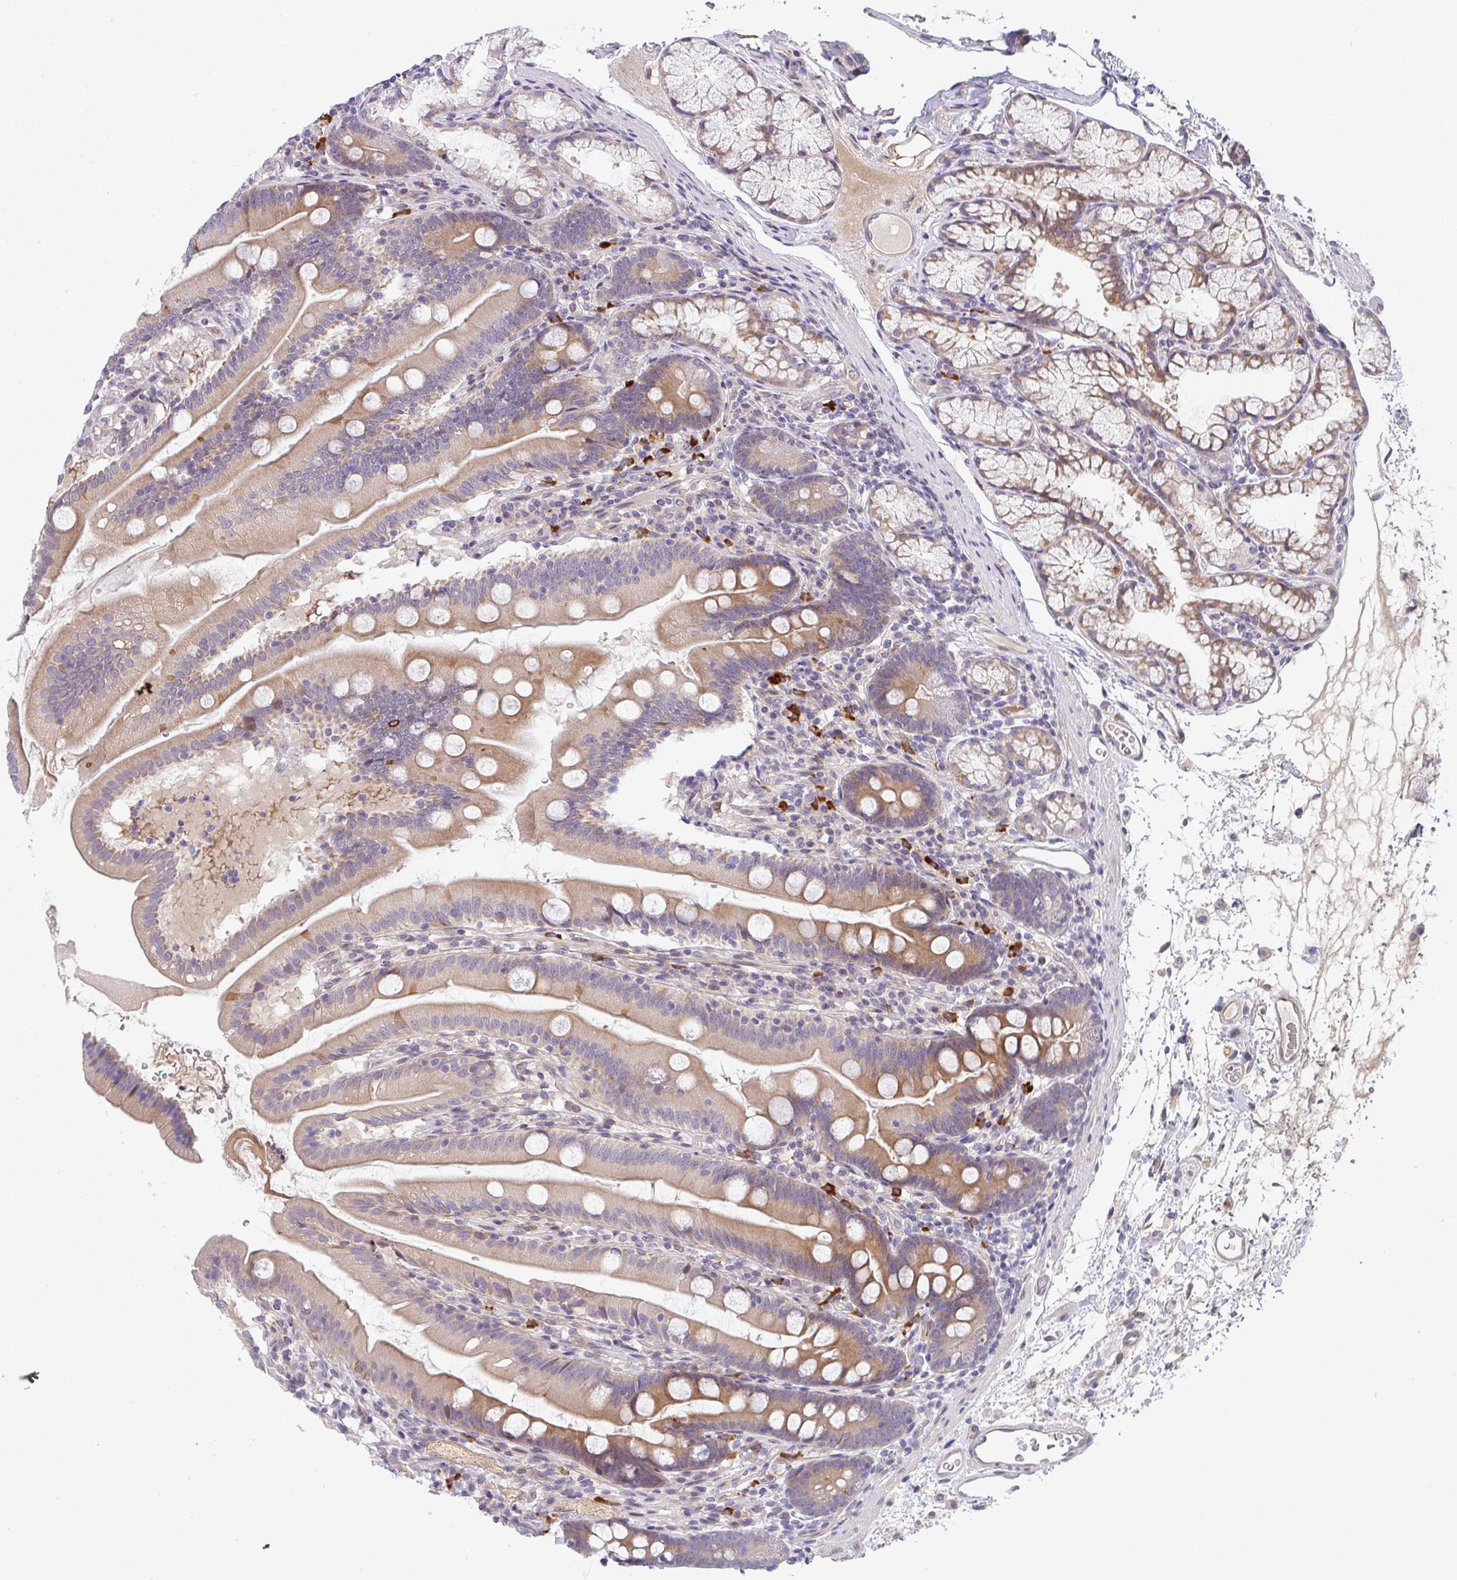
{"staining": {"intensity": "moderate", "quantity": ">75%", "location": "cytoplasmic/membranous"}, "tissue": "duodenum", "cell_type": "Glandular cells", "image_type": "normal", "snomed": [{"axis": "morphology", "description": "Normal tissue, NOS"}, {"axis": "topography", "description": "Duodenum"}], "caption": "Approximately >75% of glandular cells in benign human duodenum show moderate cytoplasmic/membranous protein positivity as visualized by brown immunohistochemical staining.", "gene": "TNFRSF10A", "patient": {"sex": "female", "age": 67}}